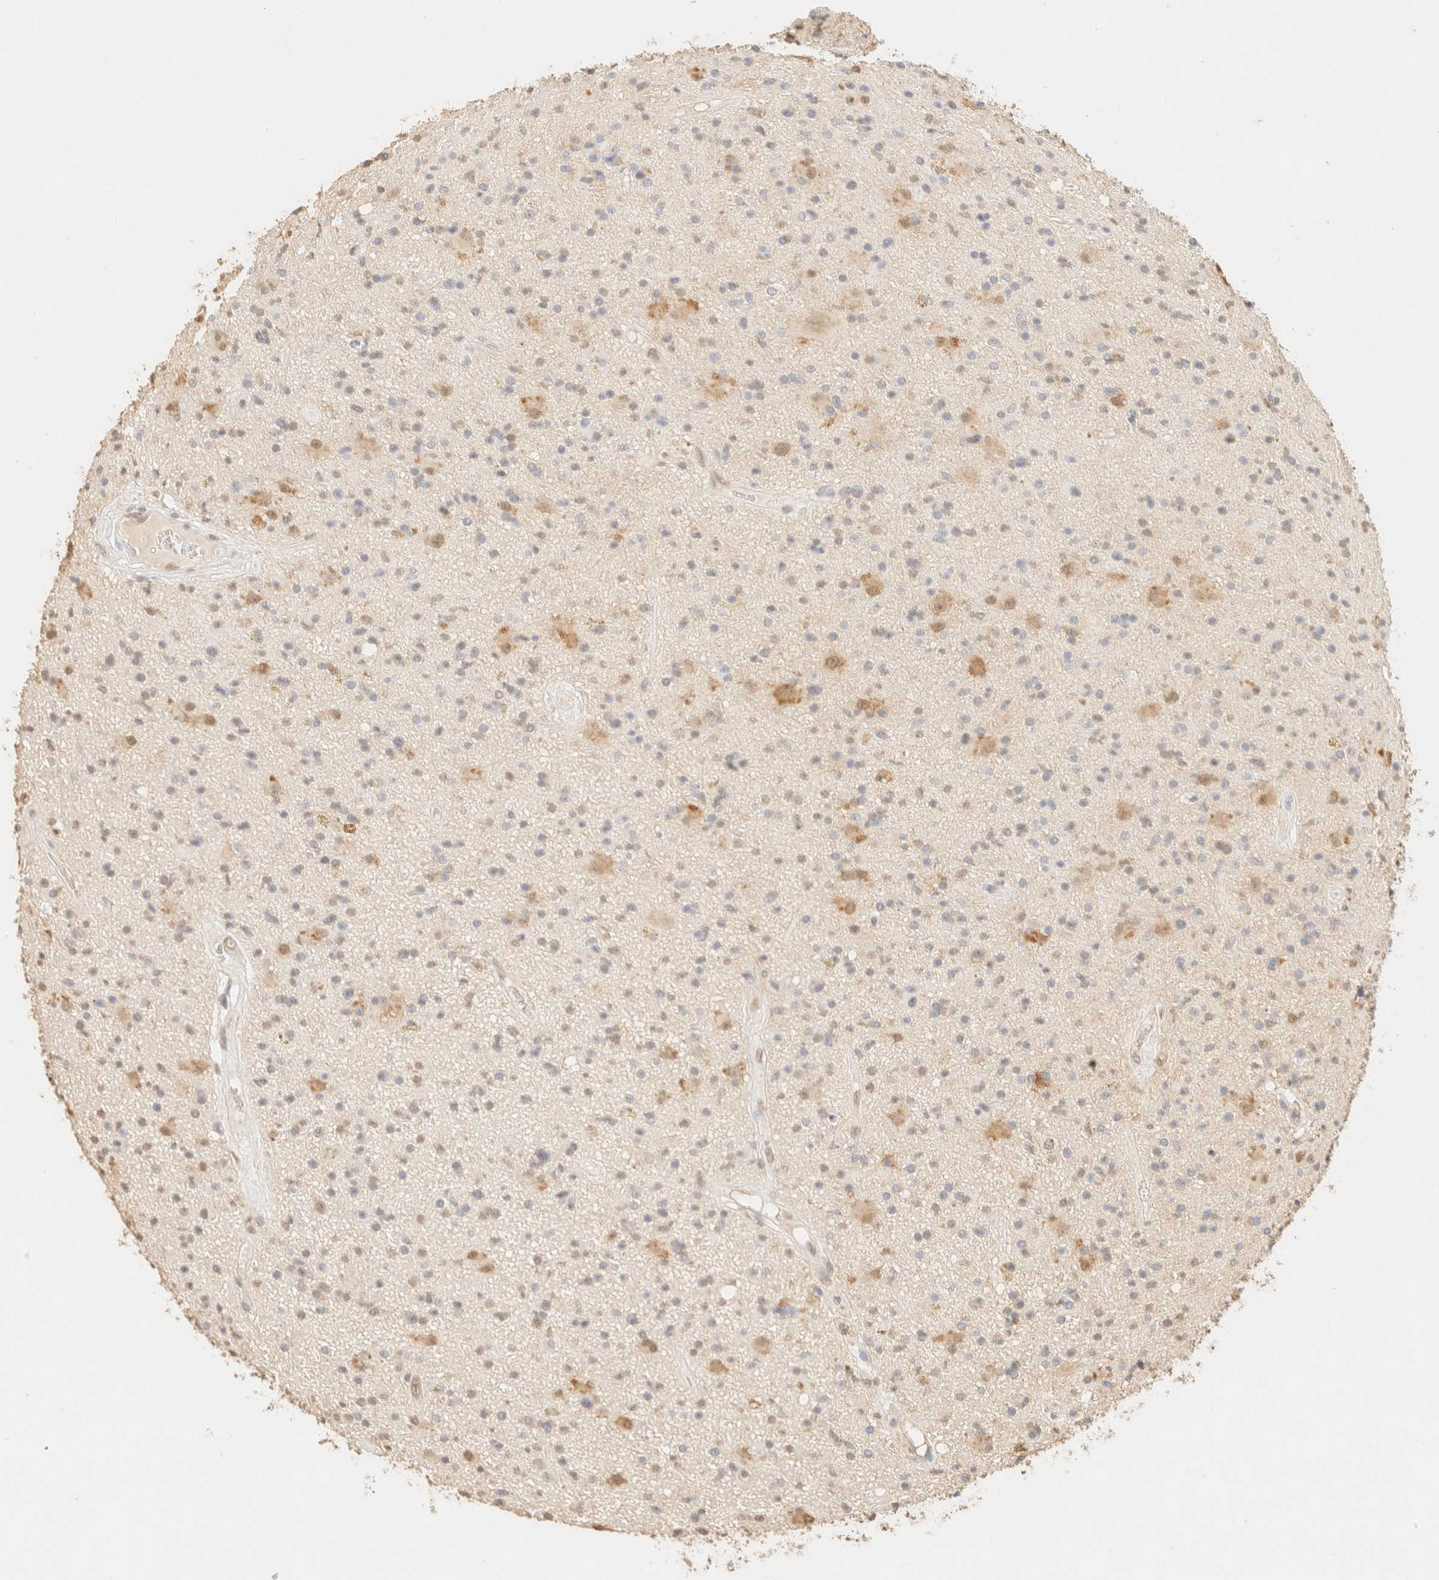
{"staining": {"intensity": "weak", "quantity": "25%-75%", "location": "nuclear"}, "tissue": "glioma", "cell_type": "Tumor cells", "image_type": "cancer", "snomed": [{"axis": "morphology", "description": "Glioma, malignant, High grade"}, {"axis": "topography", "description": "Brain"}], "caption": "The histopathology image reveals staining of glioma, revealing weak nuclear protein expression (brown color) within tumor cells.", "gene": "S100A13", "patient": {"sex": "male", "age": 33}}